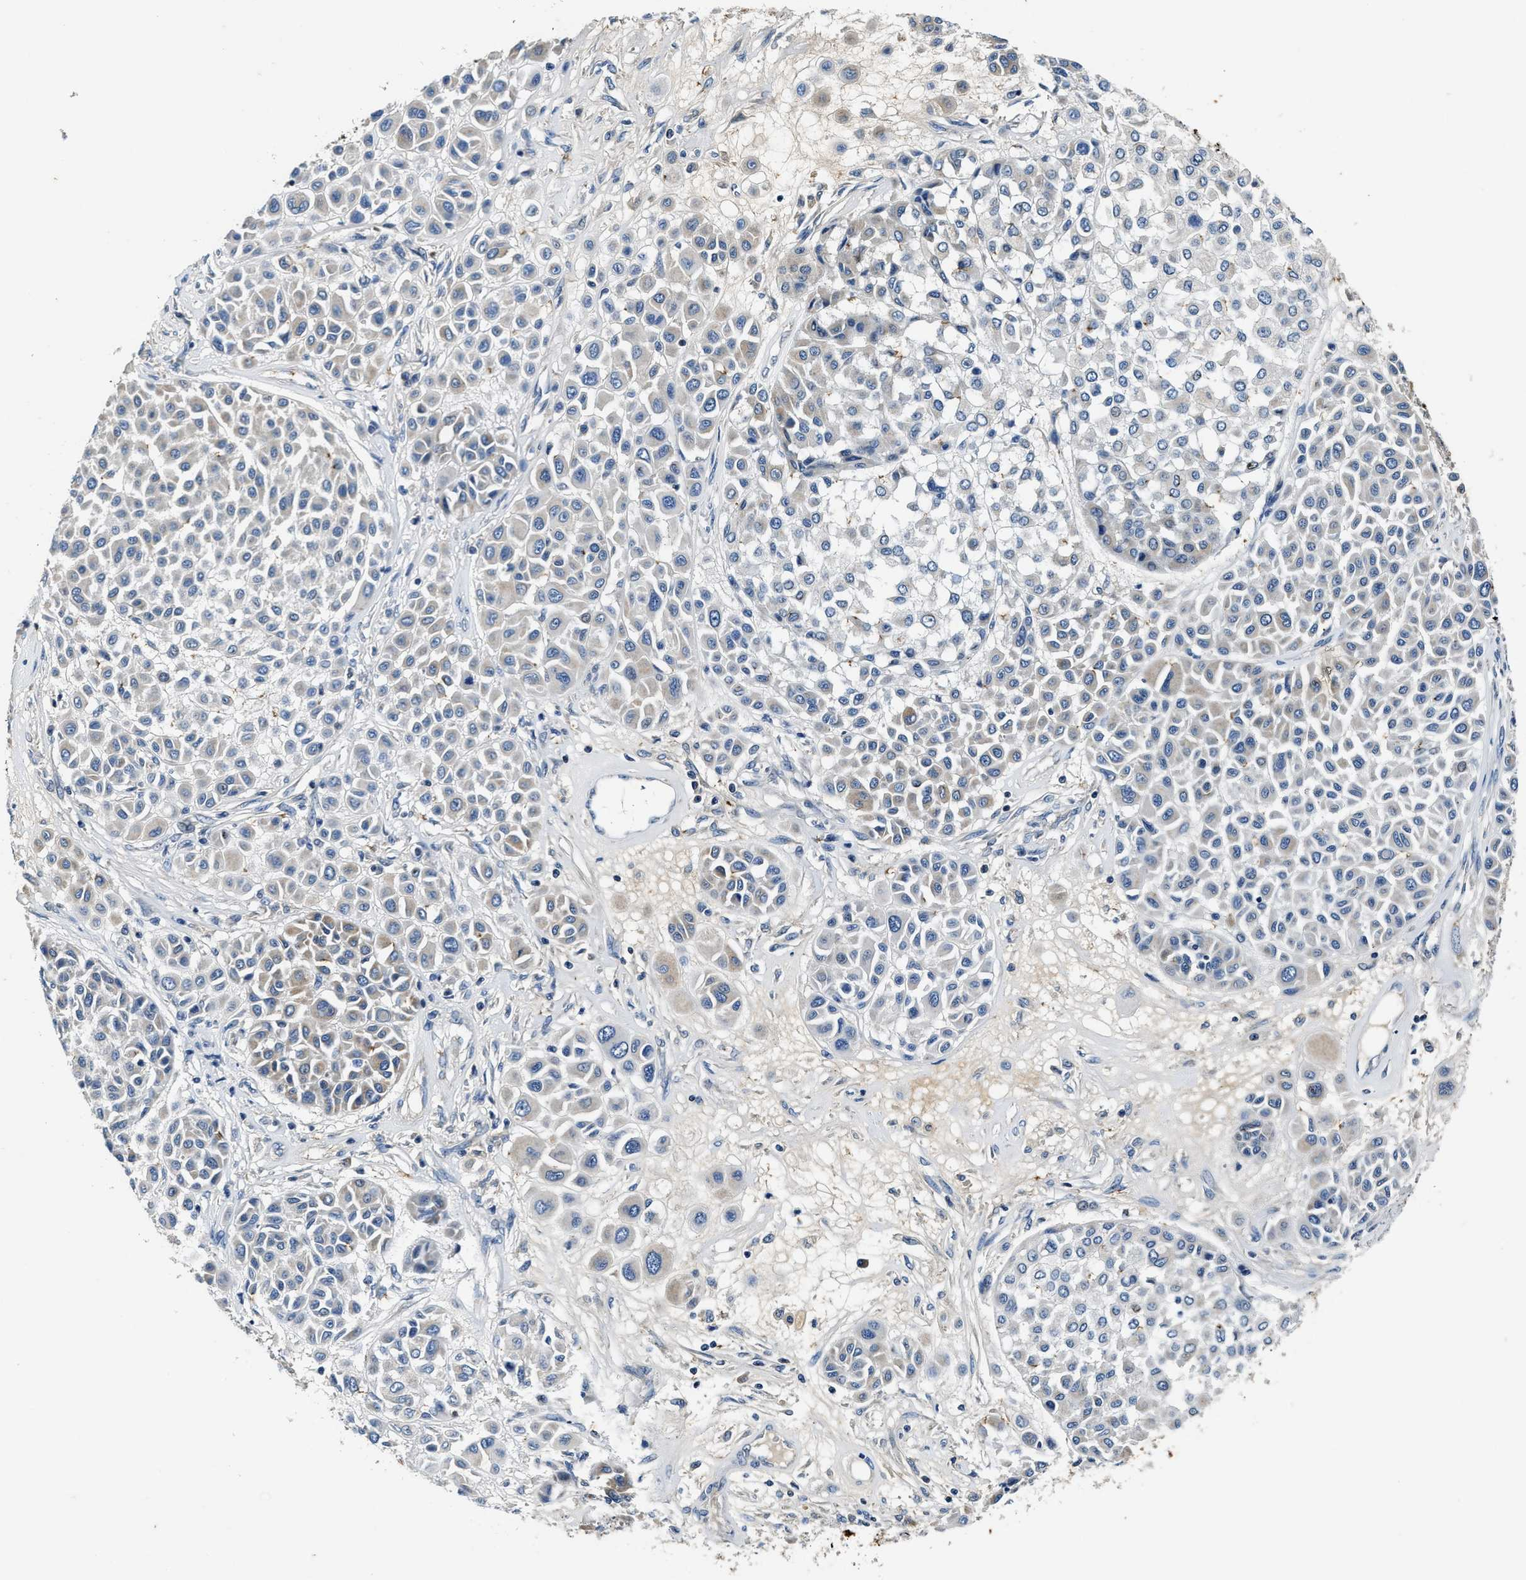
{"staining": {"intensity": "weak", "quantity": "<25%", "location": "cytoplasmic/membranous"}, "tissue": "melanoma", "cell_type": "Tumor cells", "image_type": "cancer", "snomed": [{"axis": "morphology", "description": "Malignant melanoma, Metastatic site"}, {"axis": "topography", "description": "Soft tissue"}], "caption": "High power microscopy photomicrograph of an immunohistochemistry photomicrograph of malignant melanoma (metastatic site), revealing no significant positivity in tumor cells.", "gene": "SLC25A25", "patient": {"sex": "male", "age": 41}}